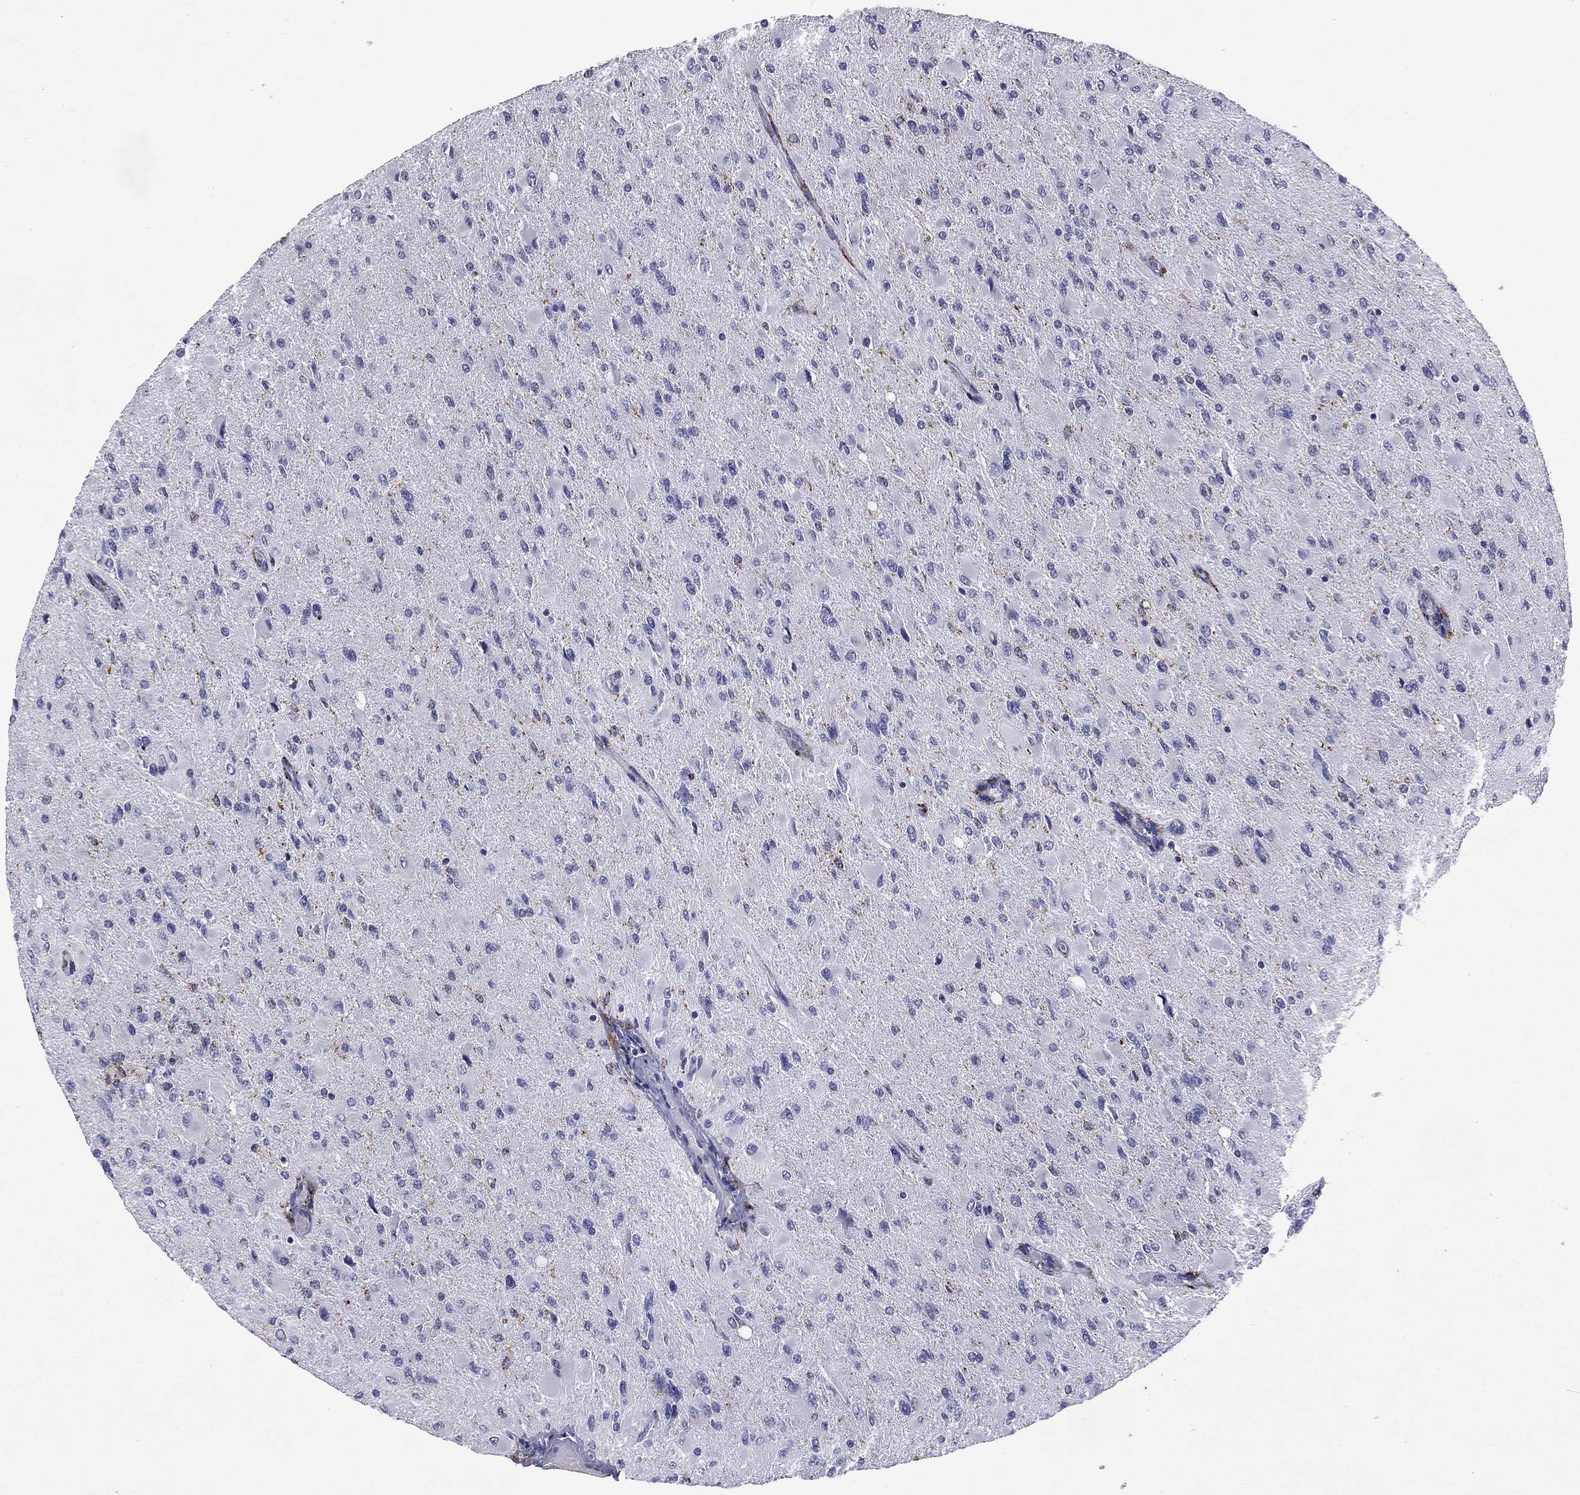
{"staining": {"intensity": "negative", "quantity": "none", "location": "none"}, "tissue": "glioma", "cell_type": "Tumor cells", "image_type": "cancer", "snomed": [{"axis": "morphology", "description": "Glioma, malignant, High grade"}, {"axis": "topography", "description": "Cerebral cortex"}], "caption": "Tumor cells show no significant protein positivity in malignant glioma (high-grade).", "gene": "MADCAM1", "patient": {"sex": "female", "age": 36}}